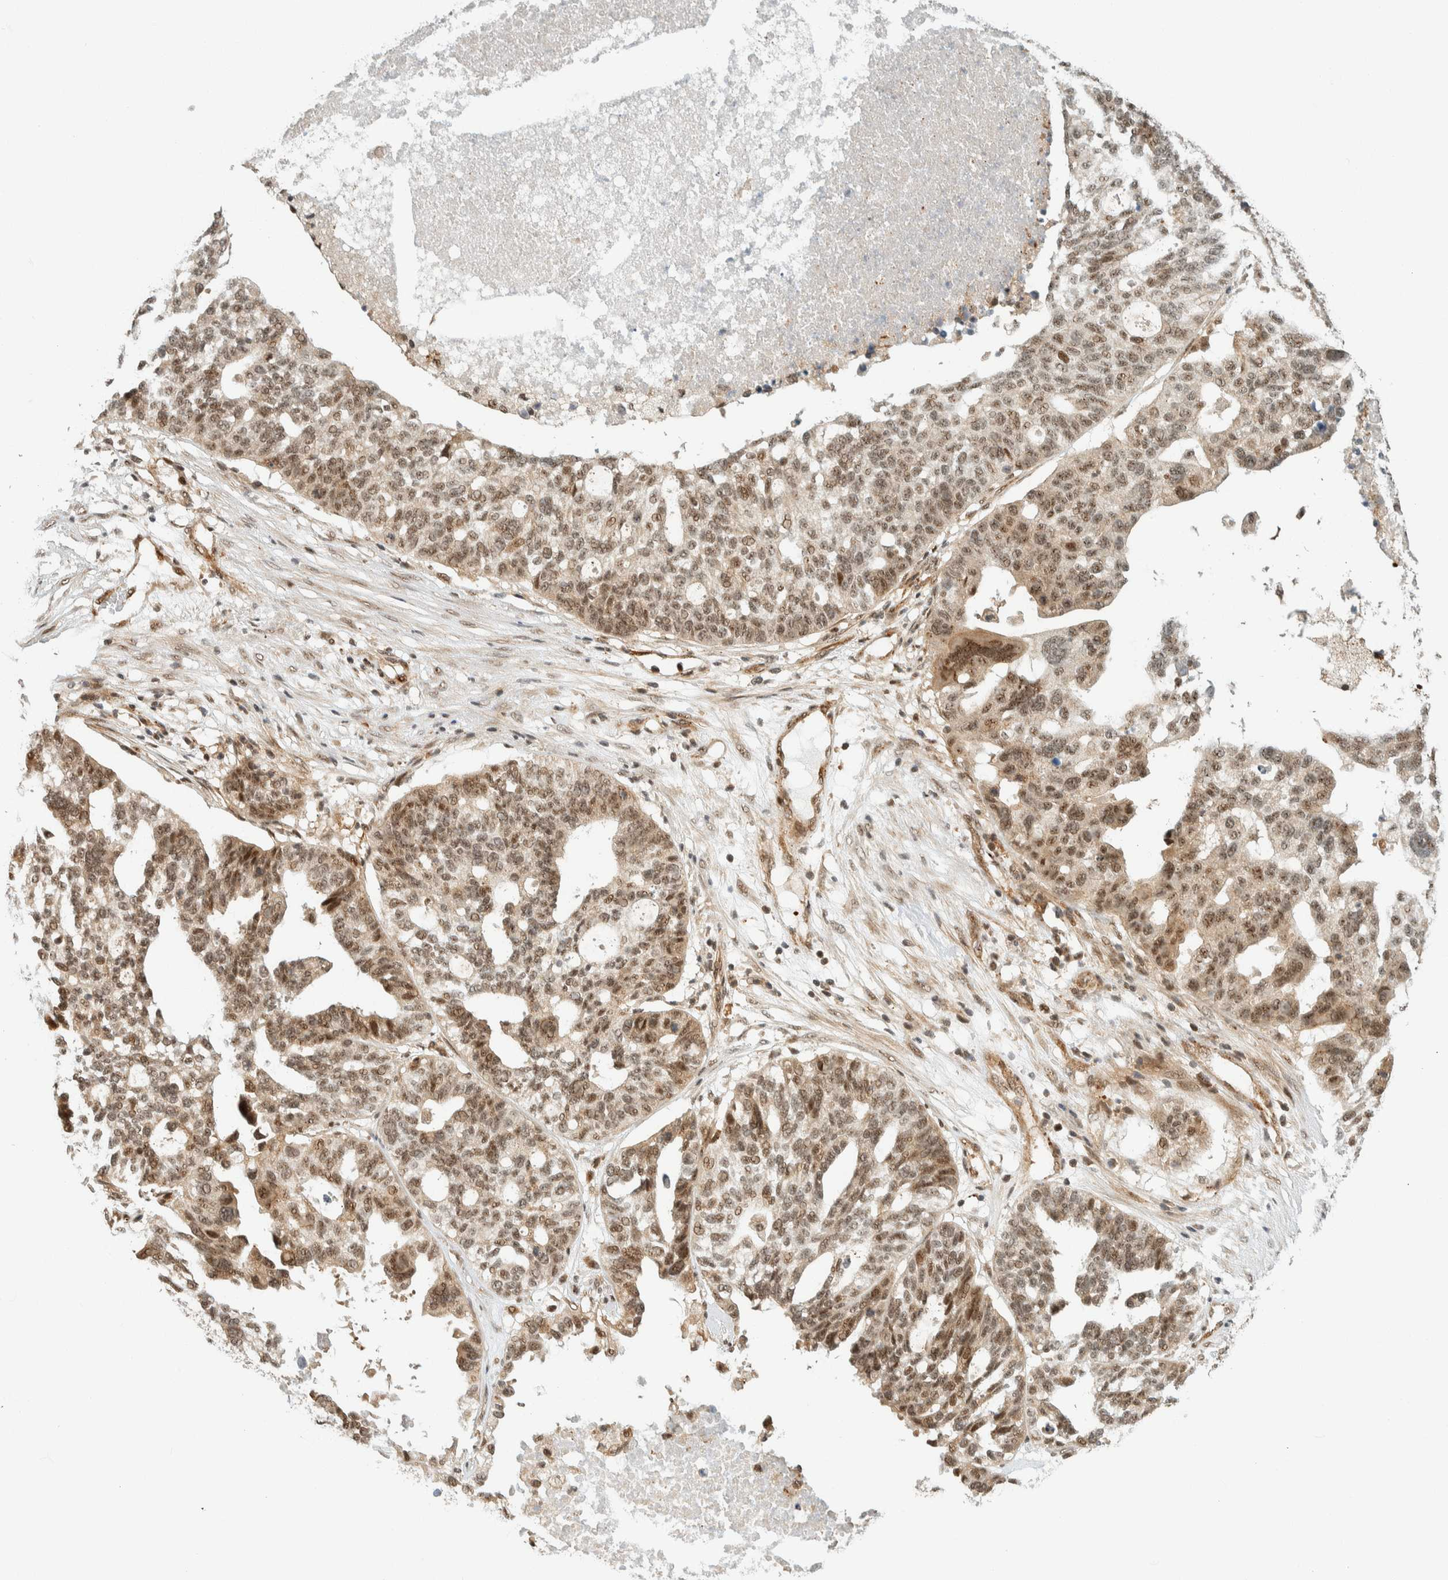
{"staining": {"intensity": "moderate", "quantity": ">75%", "location": "nuclear"}, "tissue": "ovarian cancer", "cell_type": "Tumor cells", "image_type": "cancer", "snomed": [{"axis": "morphology", "description": "Cystadenocarcinoma, serous, NOS"}, {"axis": "topography", "description": "Ovary"}], "caption": "Tumor cells exhibit moderate nuclear positivity in about >75% of cells in serous cystadenocarcinoma (ovarian).", "gene": "SIK1", "patient": {"sex": "female", "age": 59}}